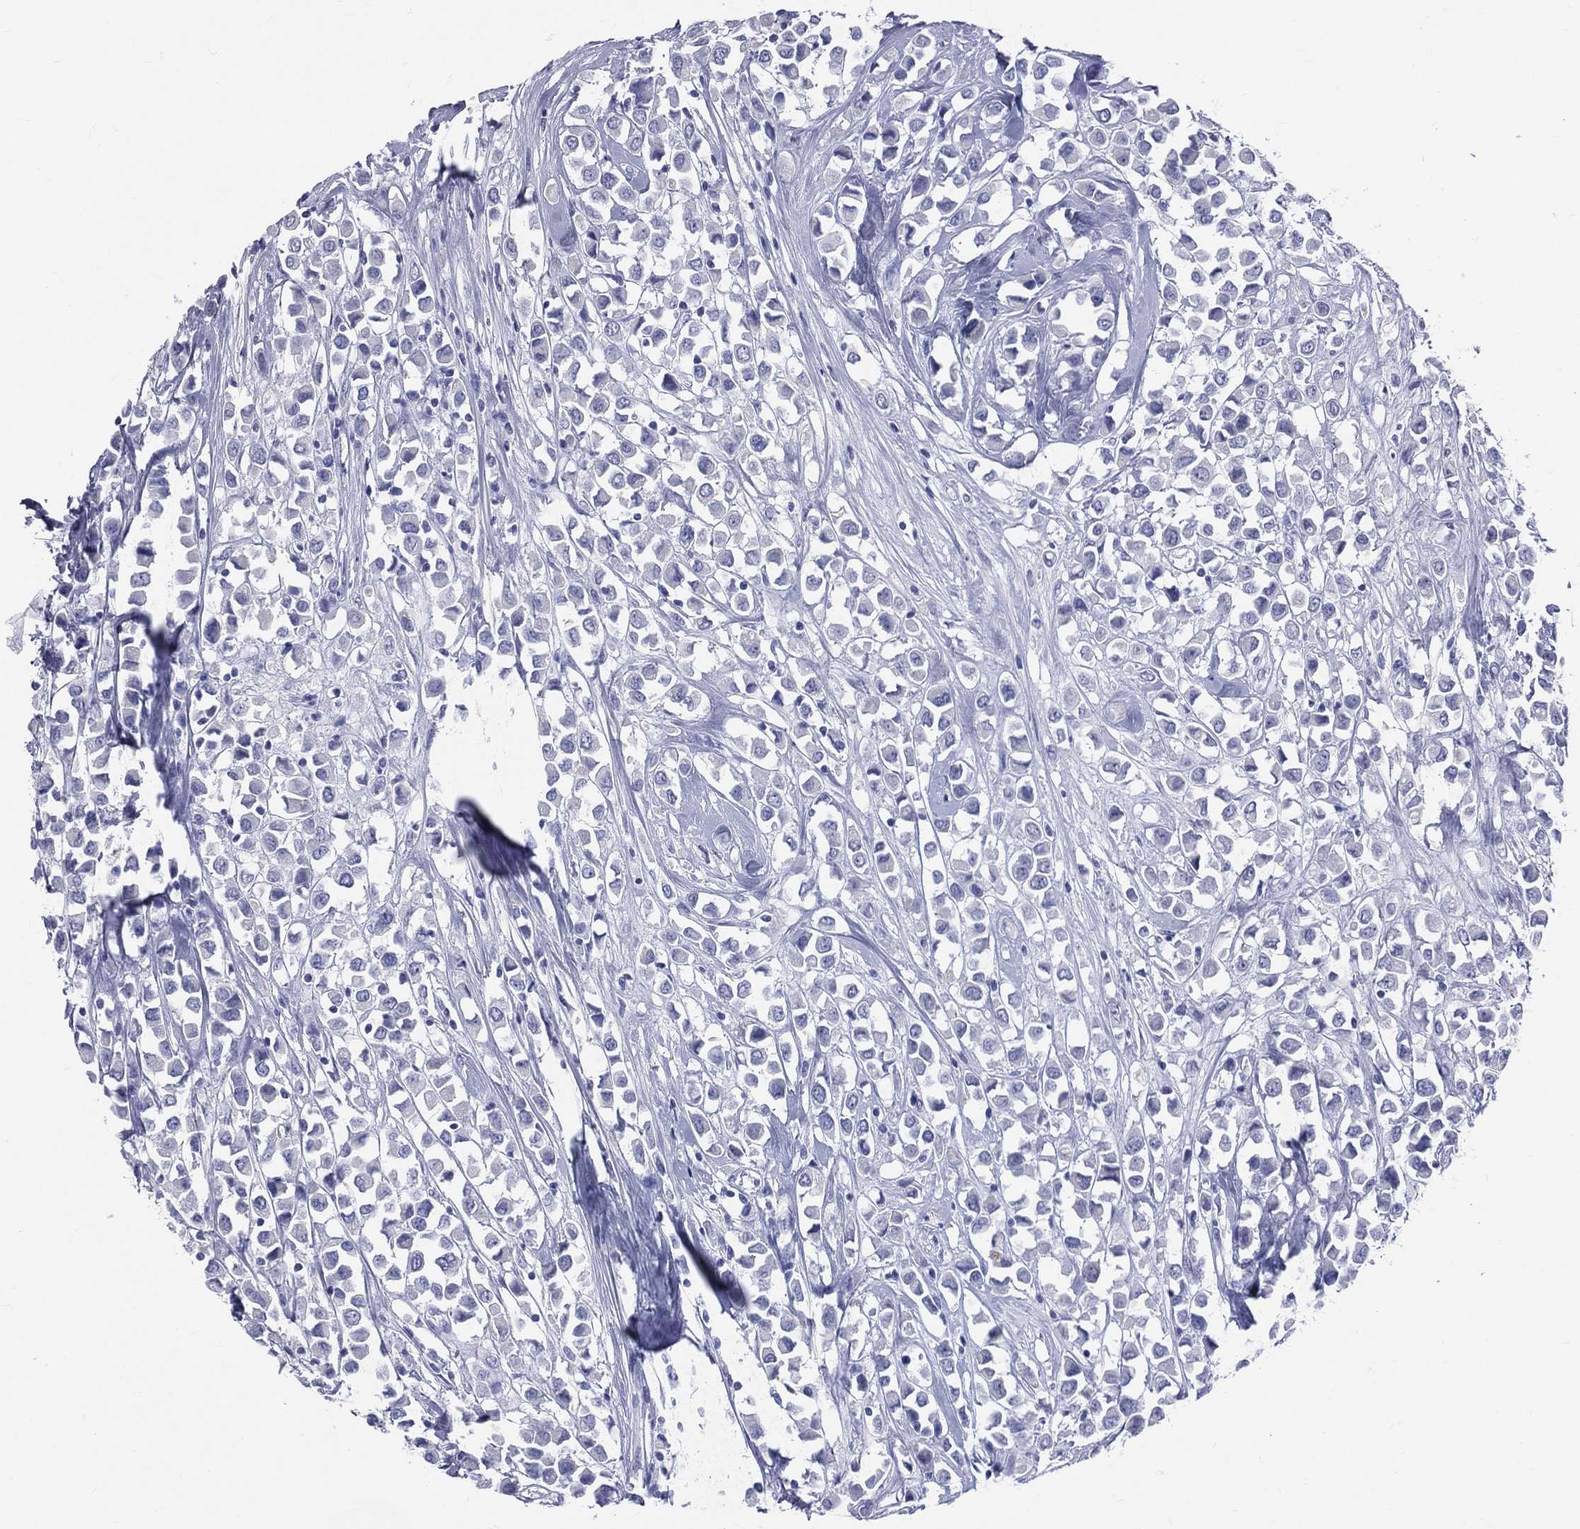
{"staining": {"intensity": "negative", "quantity": "none", "location": "none"}, "tissue": "breast cancer", "cell_type": "Tumor cells", "image_type": "cancer", "snomed": [{"axis": "morphology", "description": "Duct carcinoma"}, {"axis": "topography", "description": "Breast"}], "caption": "A high-resolution image shows immunohistochemistry staining of breast cancer, which exhibits no significant staining in tumor cells.", "gene": "CYLC1", "patient": {"sex": "female", "age": 61}}